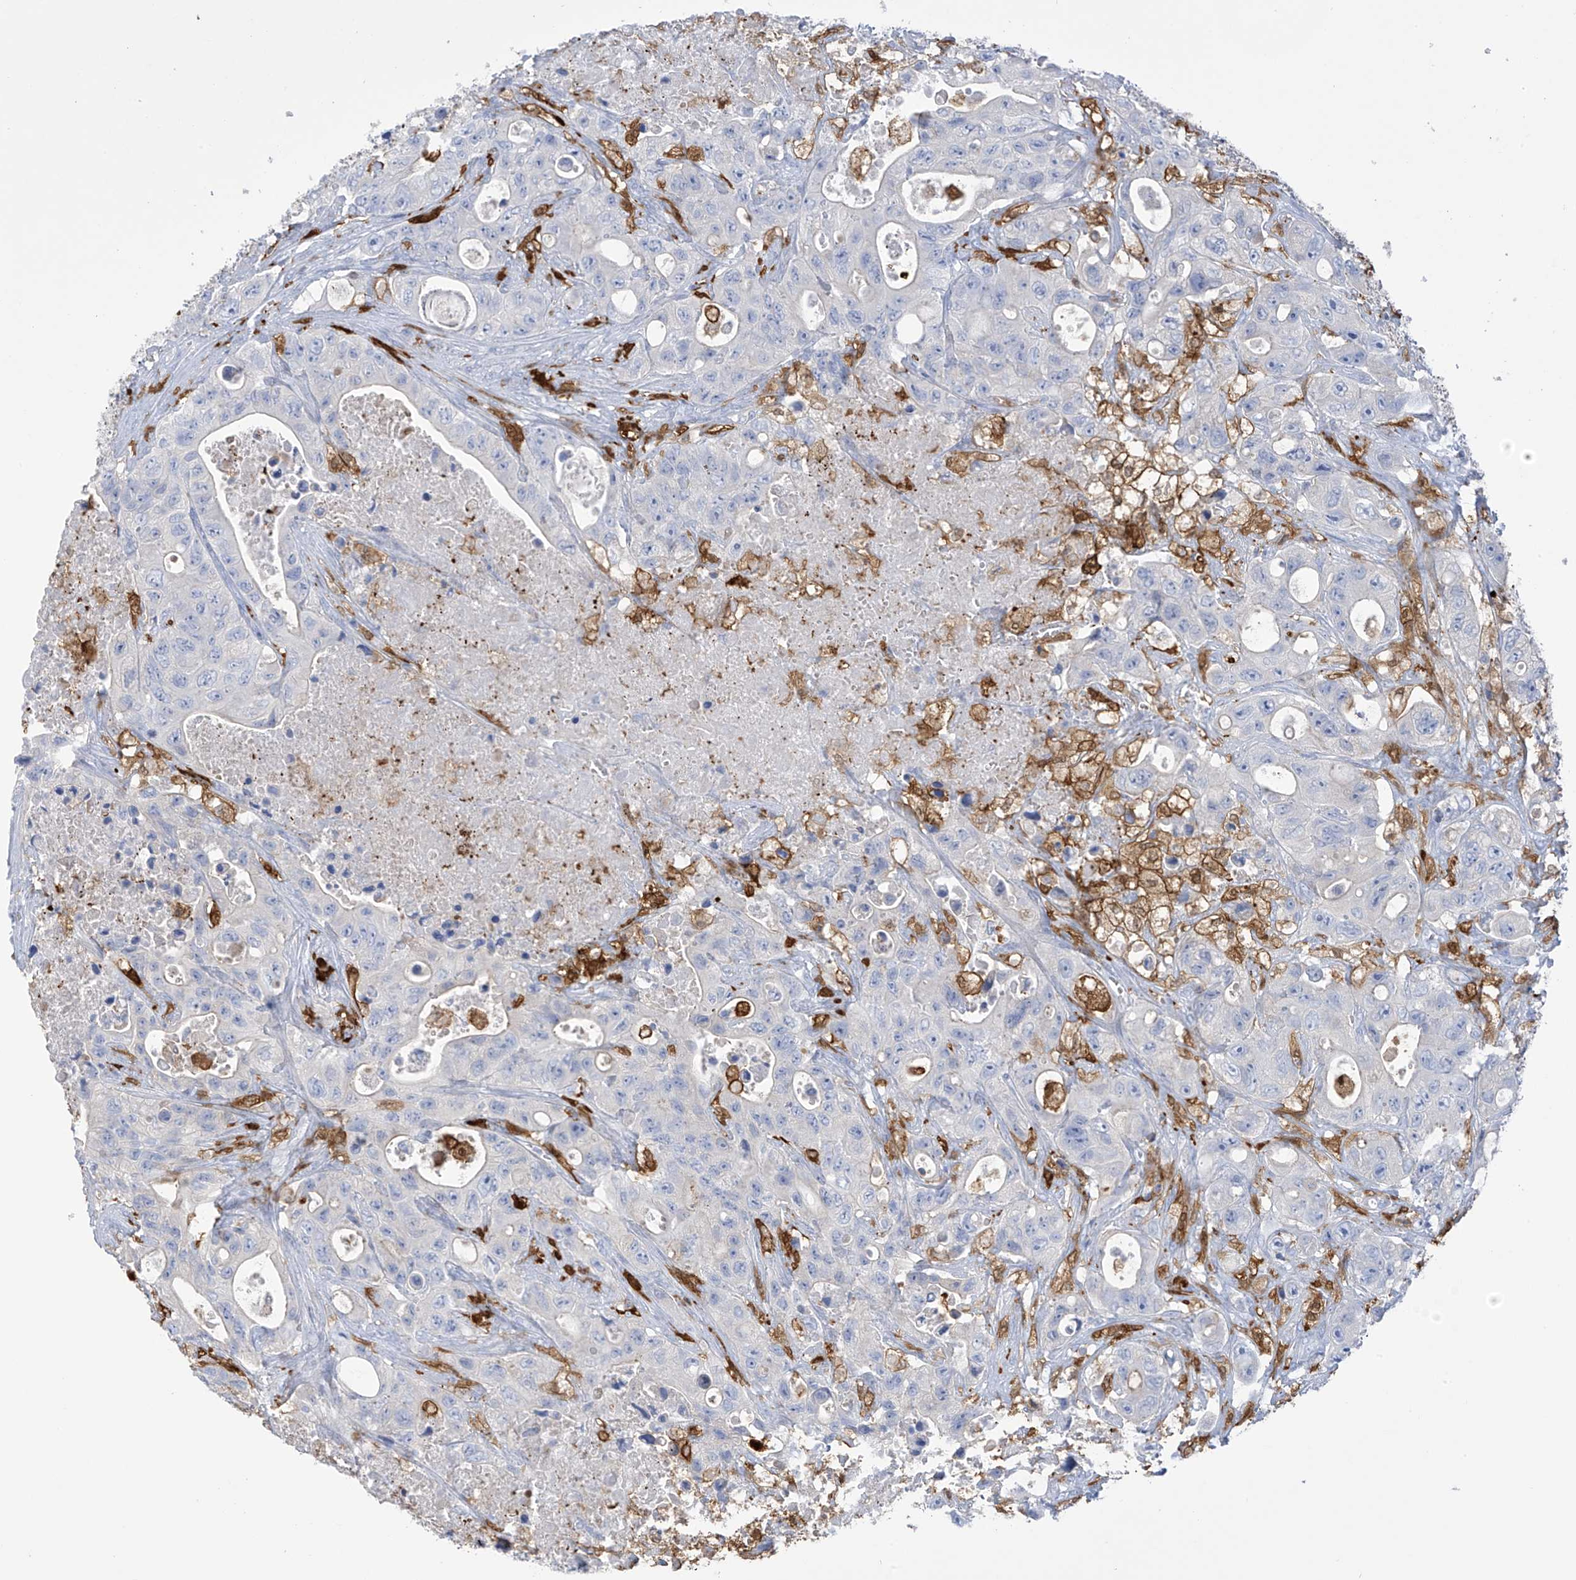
{"staining": {"intensity": "negative", "quantity": "none", "location": "none"}, "tissue": "colorectal cancer", "cell_type": "Tumor cells", "image_type": "cancer", "snomed": [{"axis": "morphology", "description": "Adenocarcinoma, NOS"}, {"axis": "topography", "description": "Colon"}], "caption": "The IHC micrograph has no significant staining in tumor cells of colorectal adenocarcinoma tissue.", "gene": "TRMT2B", "patient": {"sex": "female", "age": 46}}